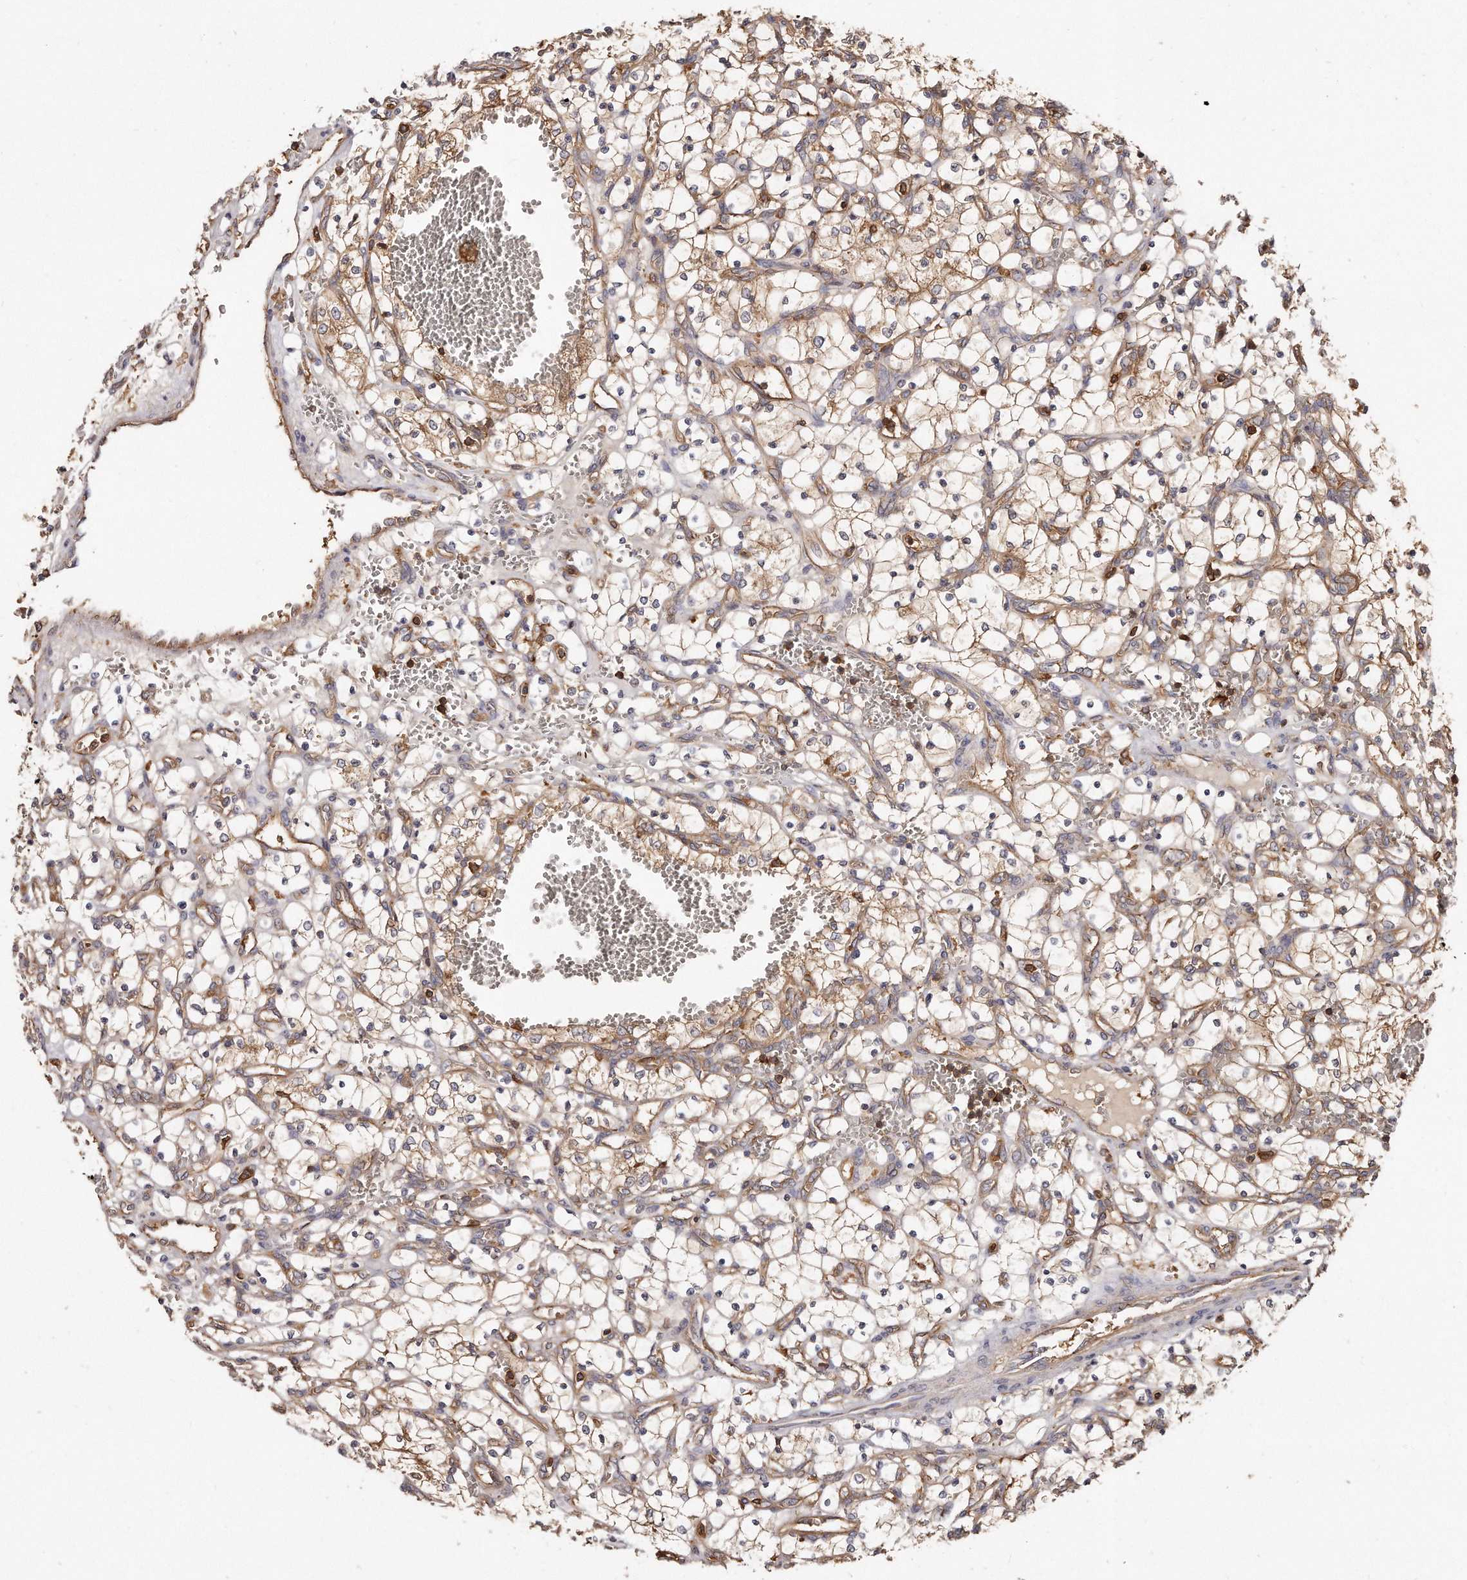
{"staining": {"intensity": "weak", "quantity": ">75%", "location": "cytoplasmic/membranous"}, "tissue": "renal cancer", "cell_type": "Tumor cells", "image_type": "cancer", "snomed": [{"axis": "morphology", "description": "Adenocarcinoma, NOS"}, {"axis": "topography", "description": "Kidney"}], "caption": "Renal cancer (adenocarcinoma) stained with DAB immunohistochemistry (IHC) reveals low levels of weak cytoplasmic/membranous positivity in about >75% of tumor cells. The protein is shown in brown color, while the nuclei are stained blue.", "gene": "CAP1", "patient": {"sex": "female", "age": 69}}